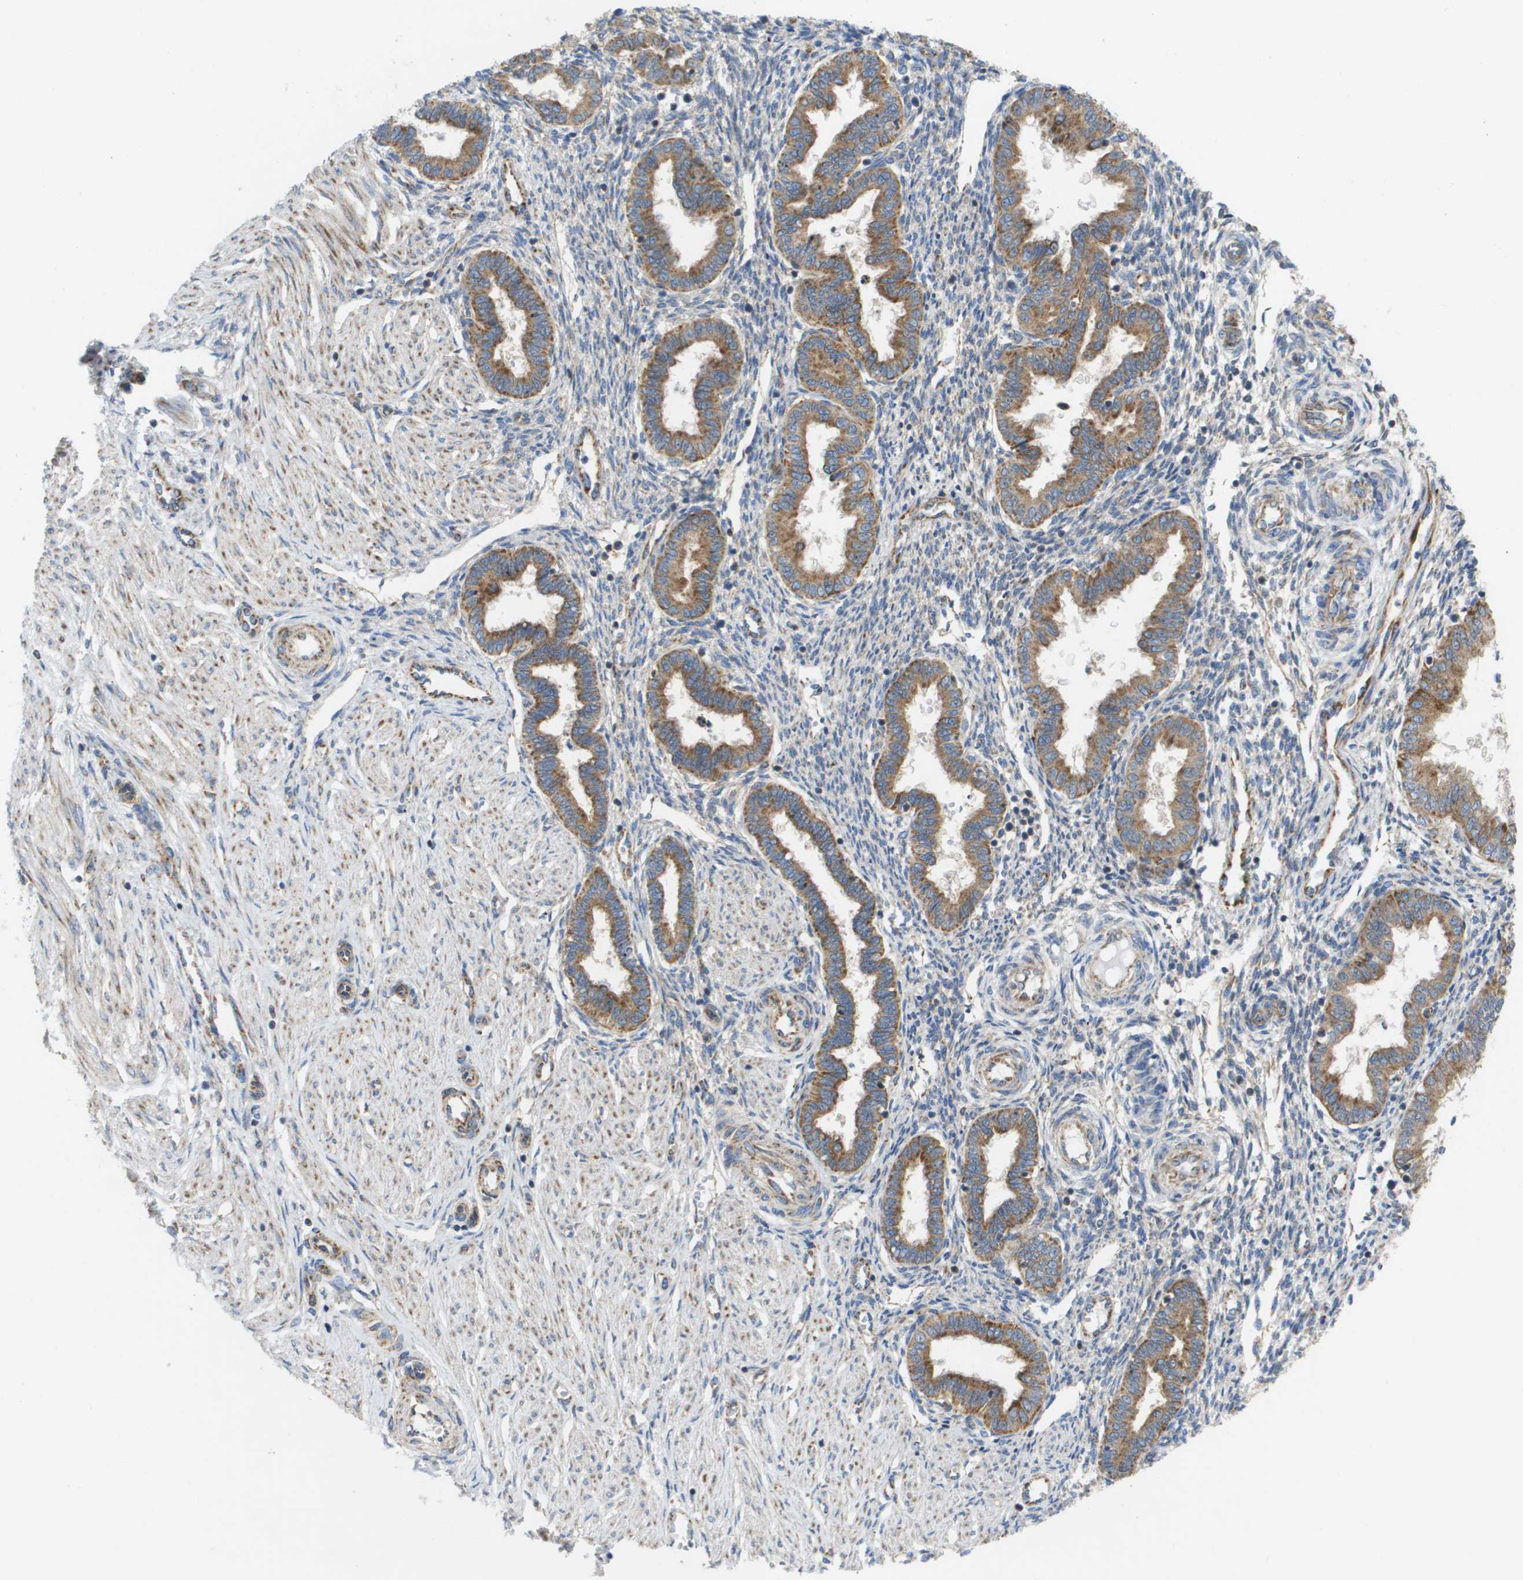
{"staining": {"intensity": "negative", "quantity": "none", "location": "none"}, "tissue": "endometrium", "cell_type": "Cells in endometrial stroma", "image_type": "normal", "snomed": [{"axis": "morphology", "description": "Normal tissue, NOS"}, {"axis": "topography", "description": "Endometrium"}], "caption": "Unremarkable endometrium was stained to show a protein in brown. There is no significant positivity in cells in endometrial stroma. (DAB immunohistochemistry (IHC), high magnification).", "gene": "FIS1", "patient": {"sex": "female", "age": 33}}